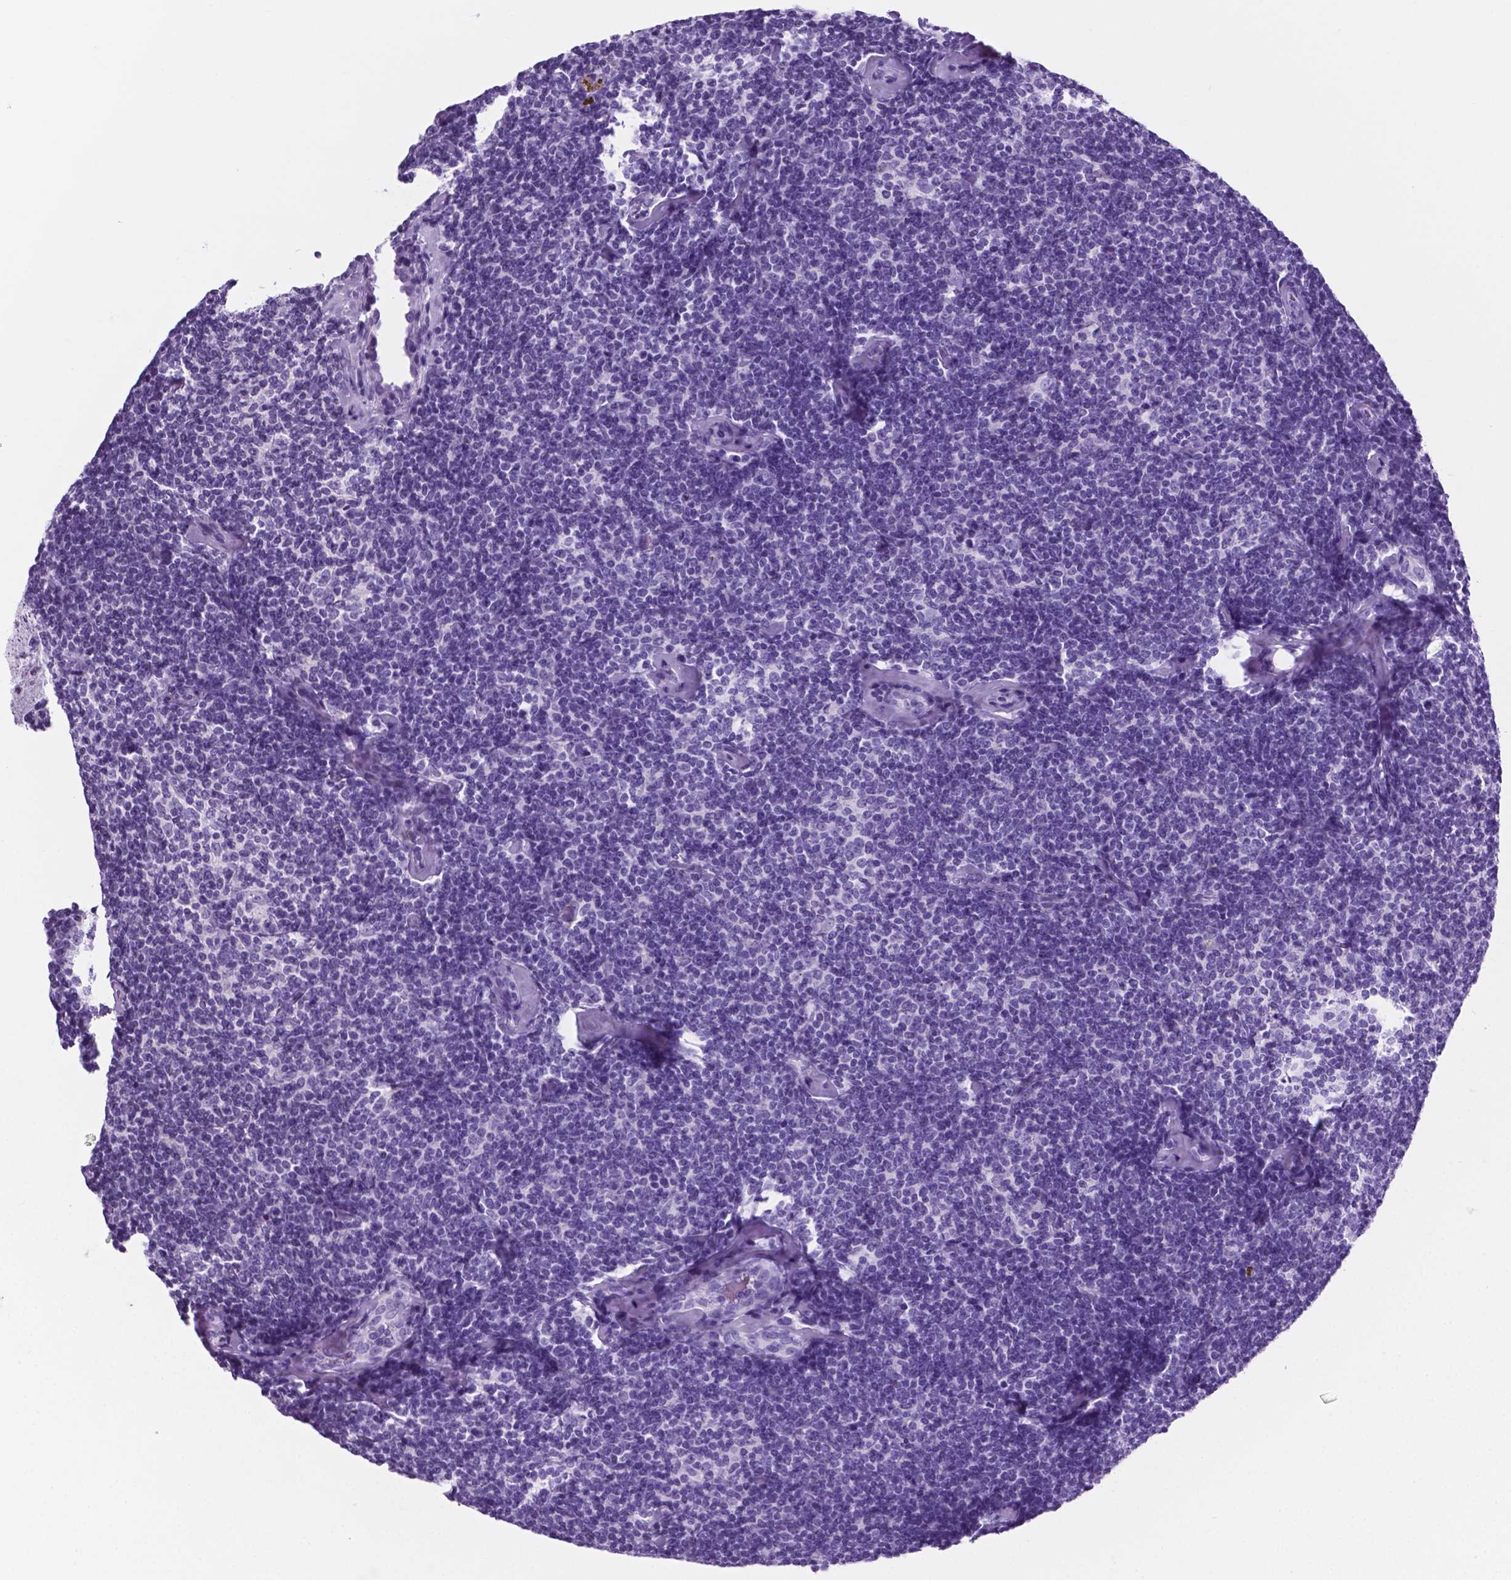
{"staining": {"intensity": "negative", "quantity": "none", "location": "none"}, "tissue": "lymphoma", "cell_type": "Tumor cells", "image_type": "cancer", "snomed": [{"axis": "morphology", "description": "Malignant lymphoma, non-Hodgkin's type, Low grade"}, {"axis": "topography", "description": "Lymph node"}], "caption": "Immunohistochemistry photomicrograph of lymphoma stained for a protein (brown), which reveals no staining in tumor cells. (IHC, brightfield microscopy, high magnification).", "gene": "C17orf107", "patient": {"sex": "female", "age": 56}}